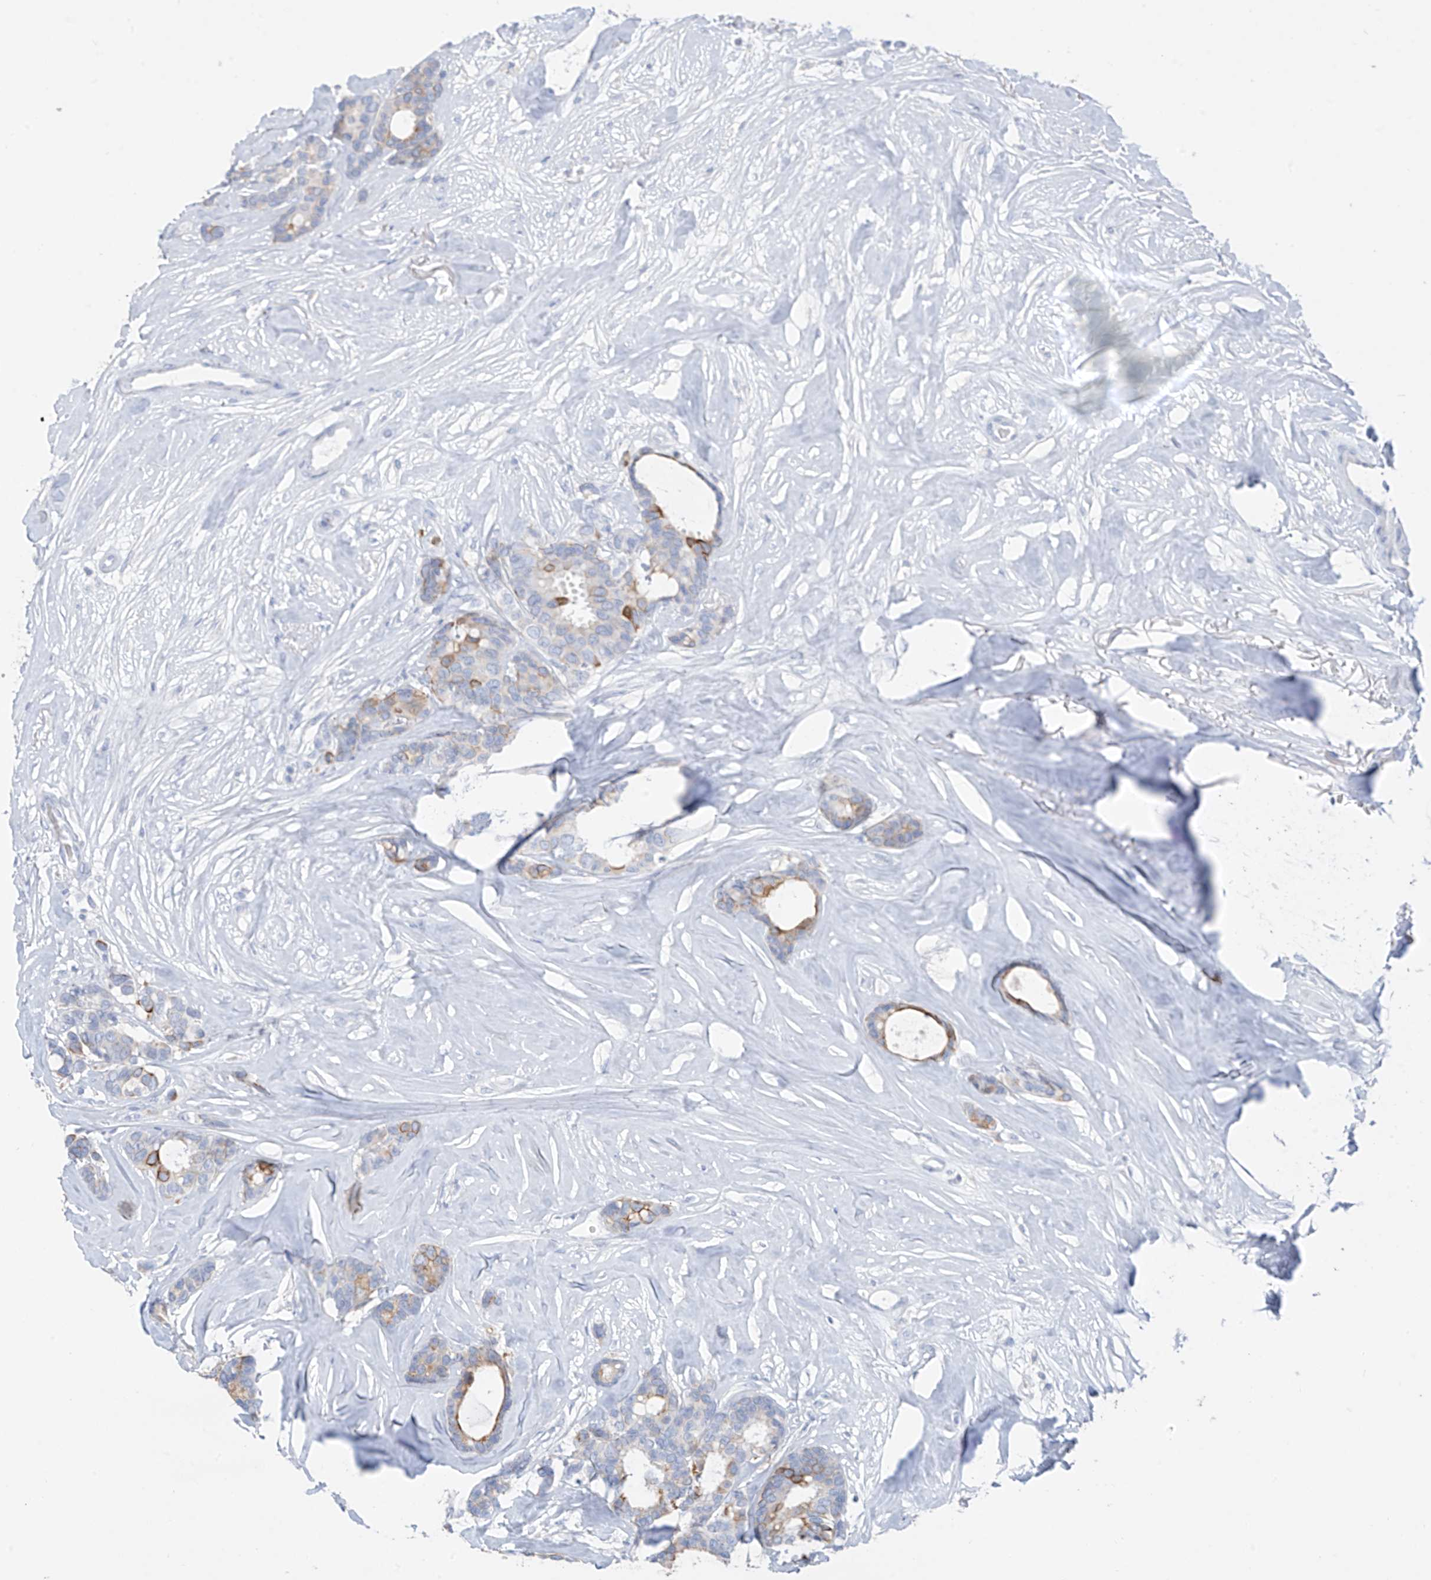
{"staining": {"intensity": "moderate", "quantity": "<25%", "location": "cytoplasmic/membranous"}, "tissue": "breast cancer", "cell_type": "Tumor cells", "image_type": "cancer", "snomed": [{"axis": "morphology", "description": "Duct carcinoma"}, {"axis": "topography", "description": "Breast"}], "caption": "Breast cancer (invasive ductal carcinoma) stained with a brown dye exhibits moderate cytoplasmic/membranous positive staining in approximately <25% of tumor cells.", "gene": "PAFAH1B3", "patient": {"sex": "female", "age": 87}}